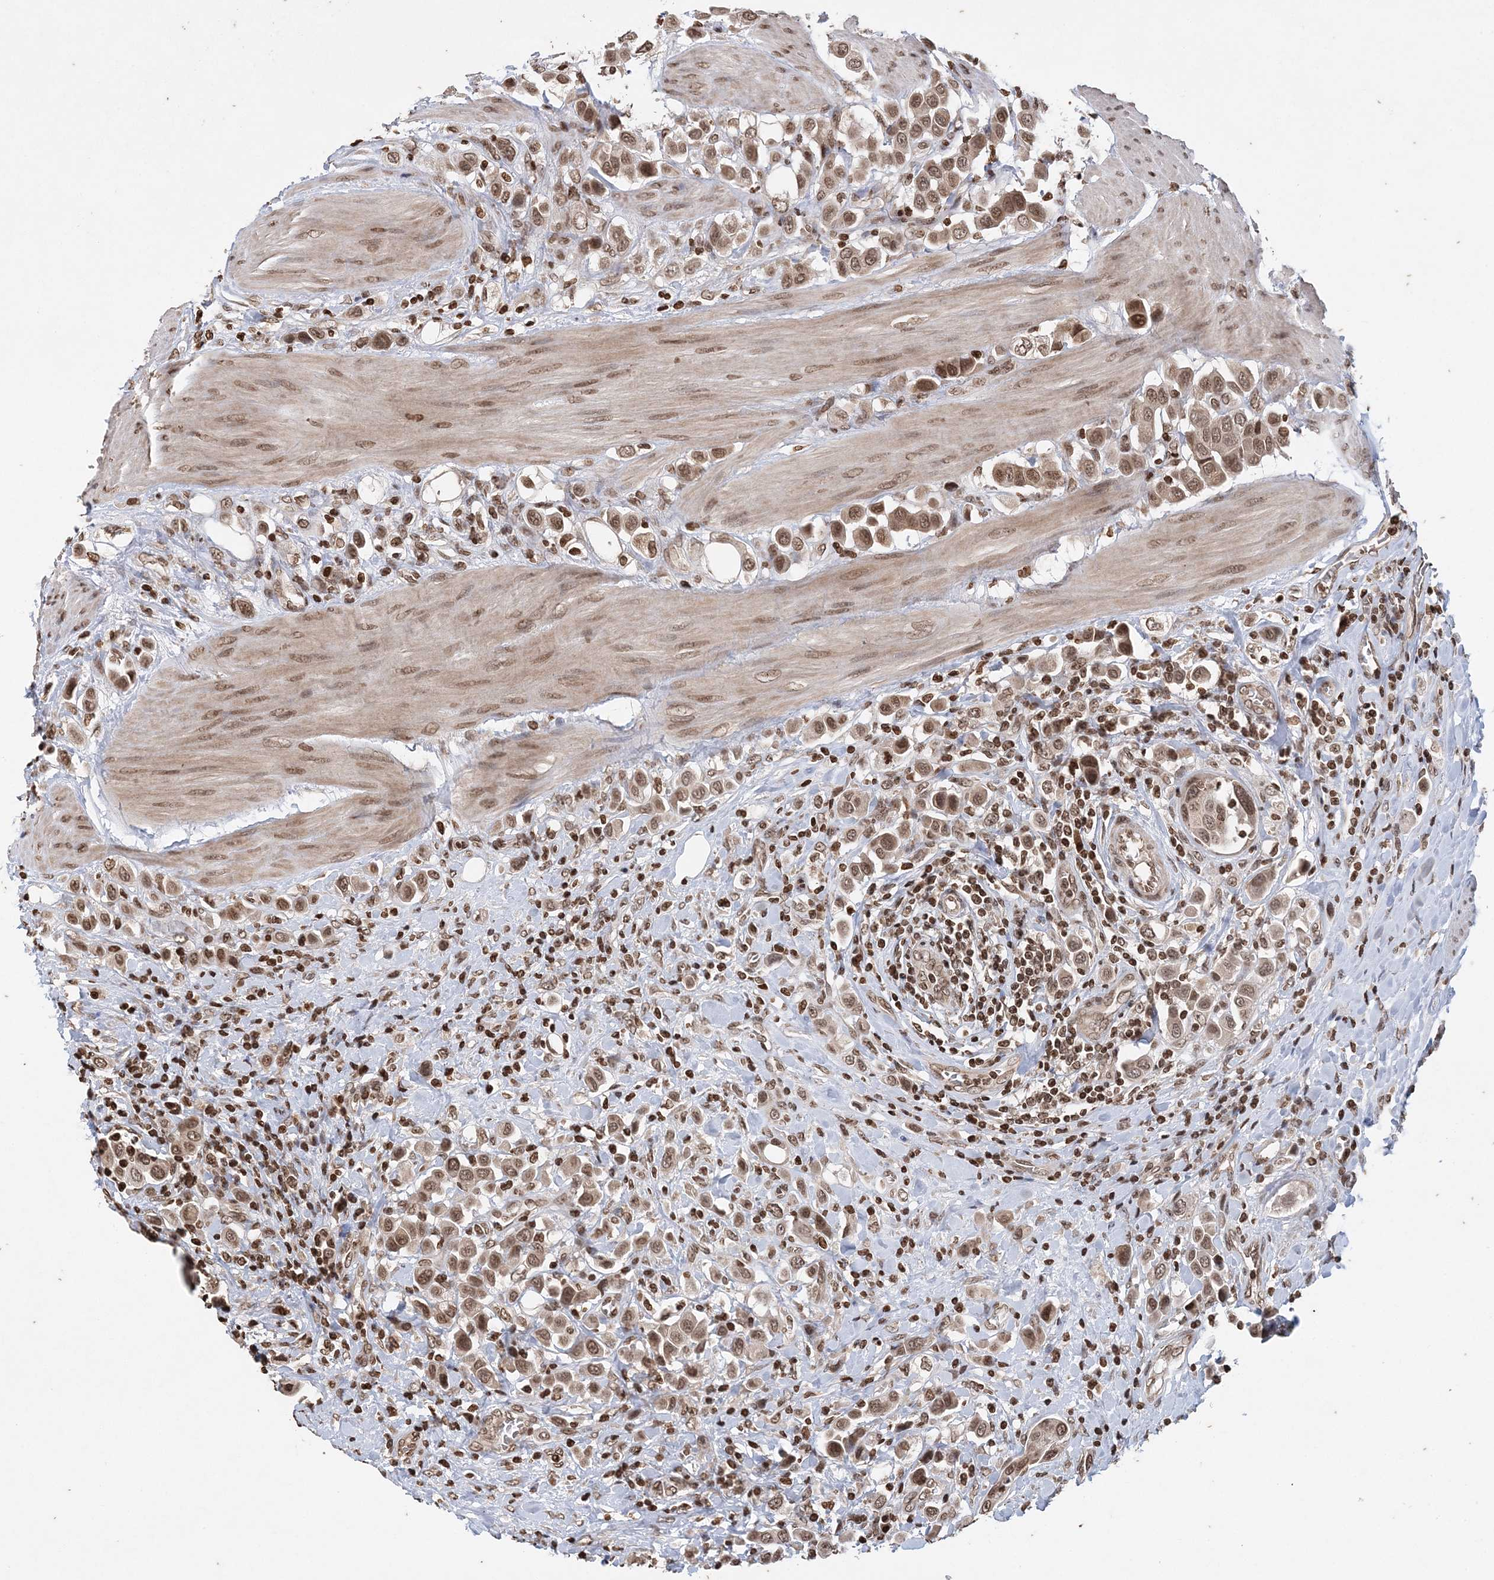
{"staining": {"intensity": "moderate", "quantity": ">75%", "location": "cytoplasmic/membranous,nuclear"}, "tissue": "urothelial cancer", "cell_type": "Tumor cells", "image_type": "cancer", "snomed": [{"axis": "morphology", "description": "Urothelial carcinoma, High grade"}, {"axis": "topography", "description": "Urinary bladder"}], "caption": "Urothelial cancer was stained to show a protein in brown. There is medium levels of moderate cytoplasmic/membranous and nuclear expression in approximately >75% of tumor cells.", "gene": "NEDD9", "patient": {"sex": "male", "age": 50}}